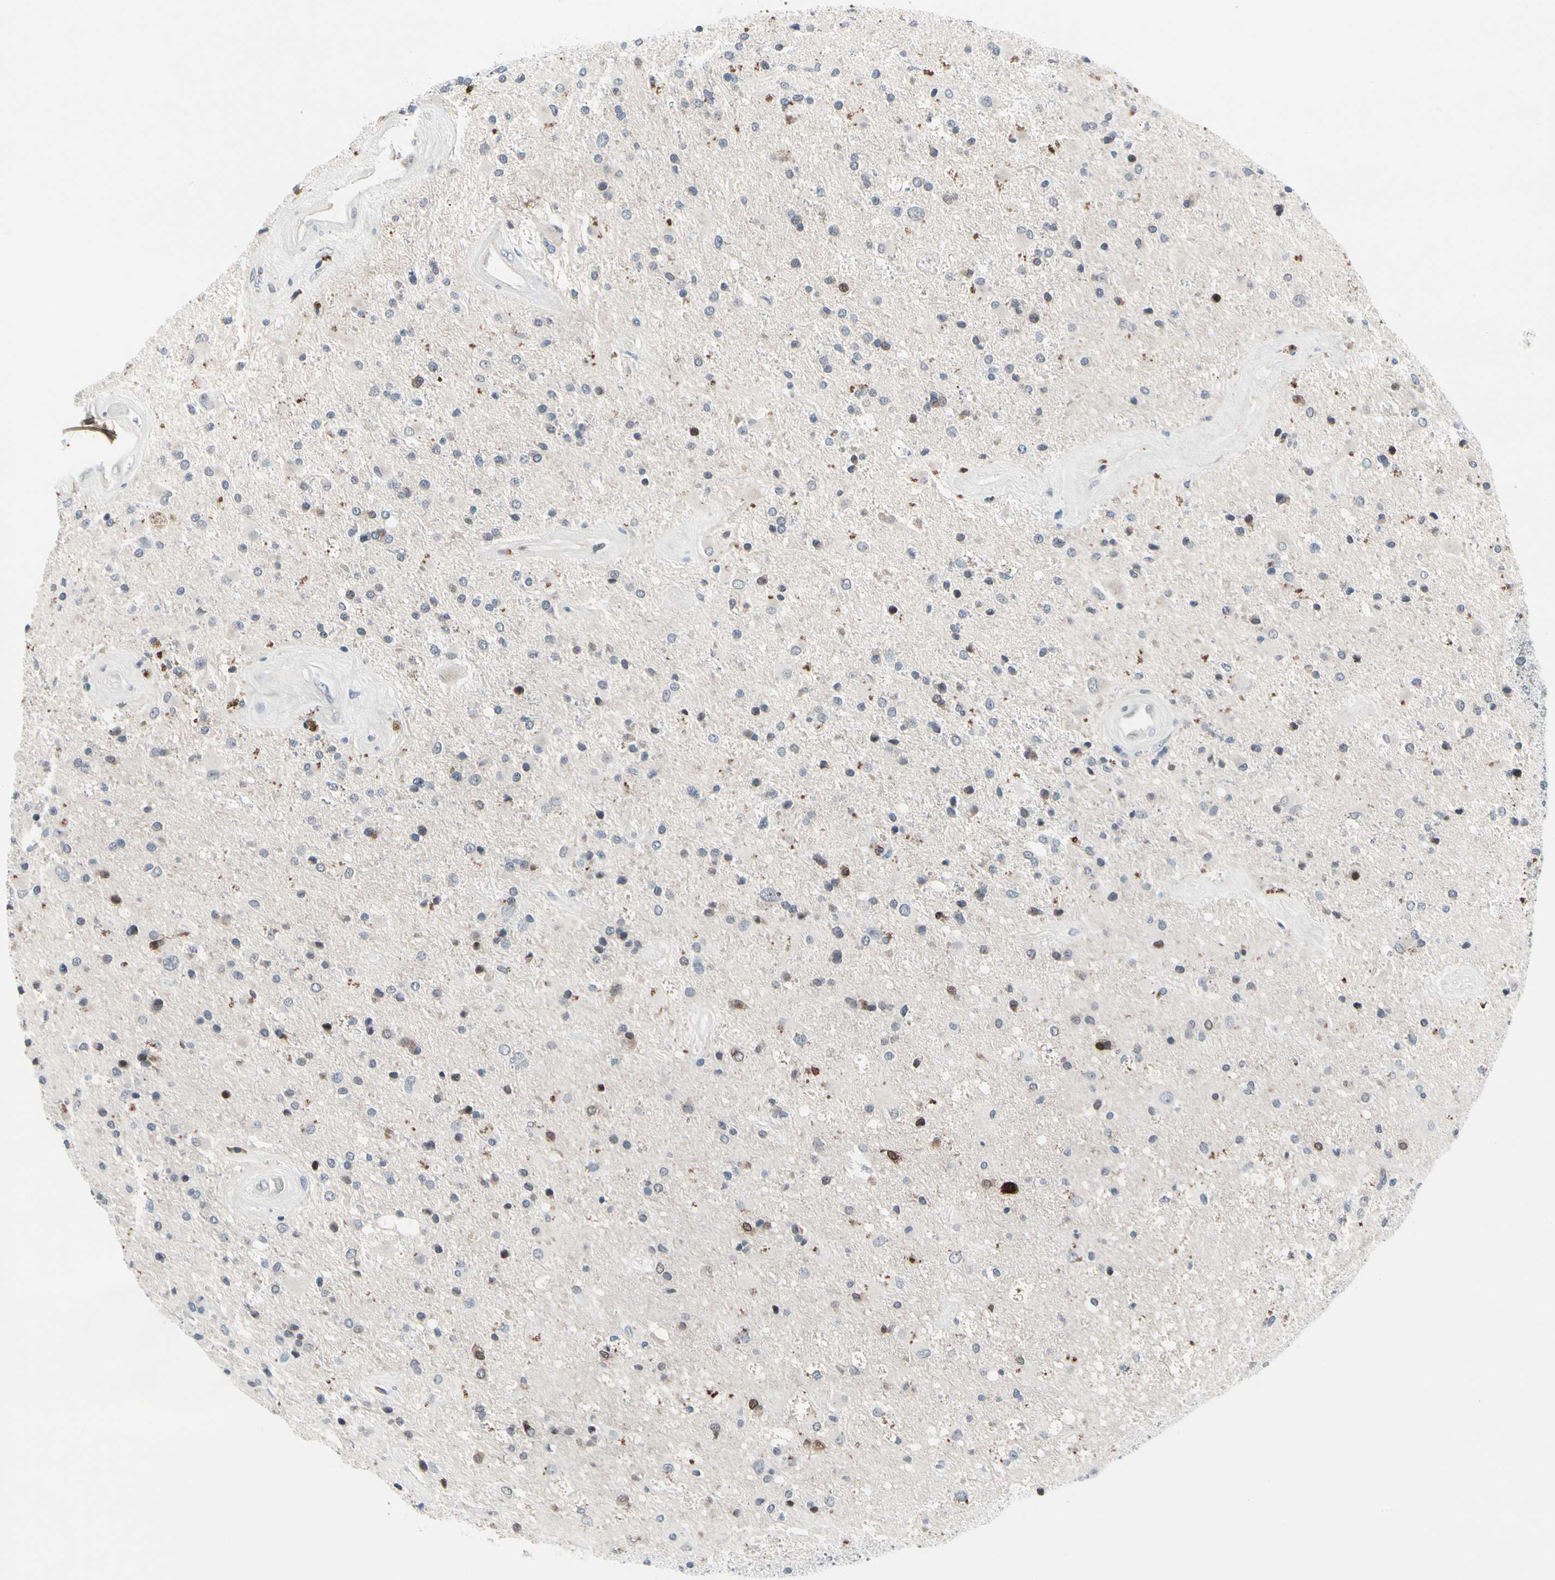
{"staining": {"intensity": "moderate", "quantity": "<25%", "location": "cytoplasmic/membranous"}, "tissue": "glioma", "cell_type": "Tumor cells", "image_type": "cancer", "snomed": [{"axis": "morphology", "description": "Glioma, malignant, Low grade"}, {"axis": "topography", "description": "Brain"}], "caption": "Tumor cells display low levels of moderate cytoplasmic/membranous staining in about <25% of cells in human malignant glioma (low-grade).", "gene": "TXN", "patient": {"sex": "male", "age": 58}}